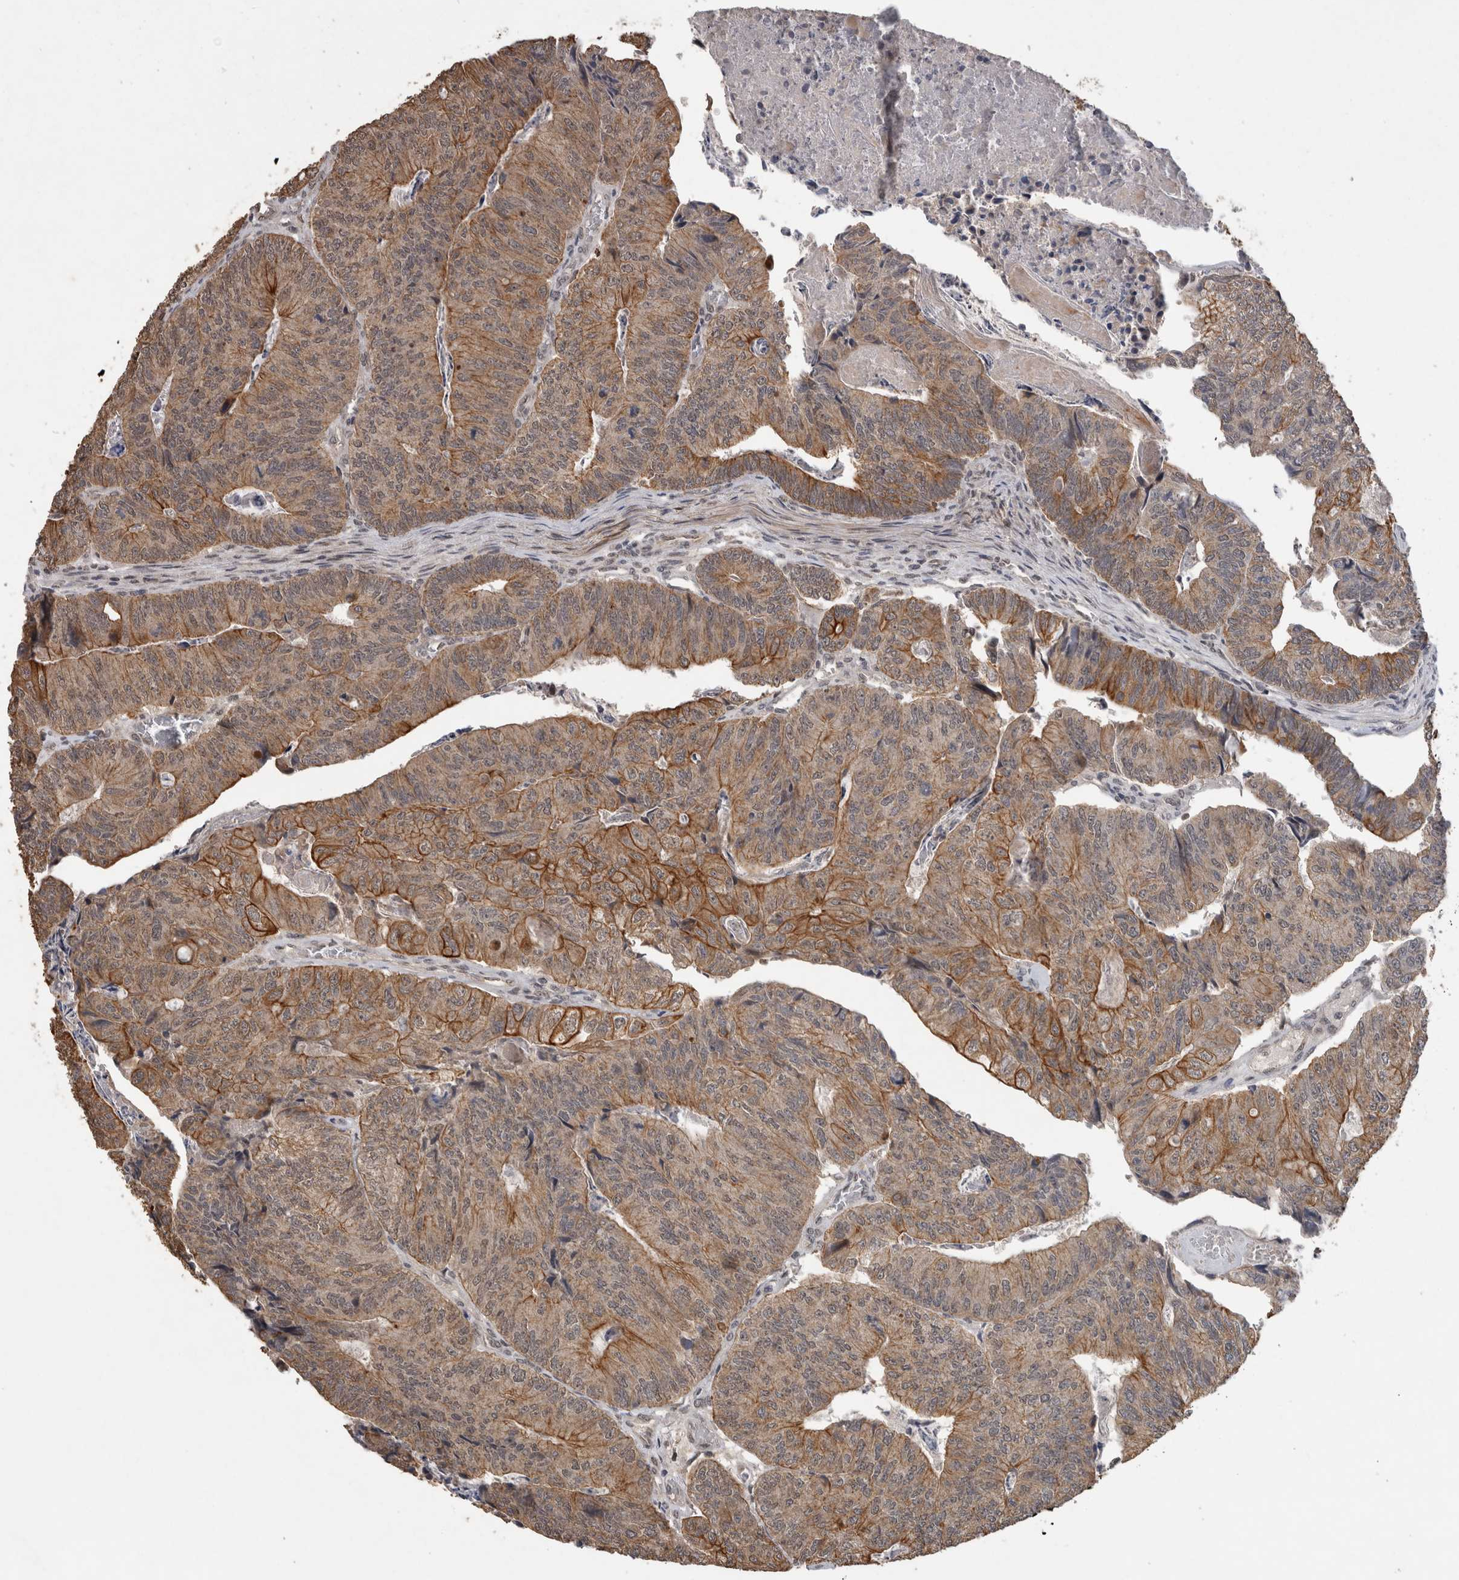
{"staining": {"intensity": "moderate", "quantity": ">75%", "location": "cytoplasmic/membranous"}, "tissue": "colorectal cancer", "cell_type": "Tumor cells", "image_type": "cancer", "snomed": [{"axis": "morphology", "description": "Adenocarcinoma, NOS"}, {"axis": "topography", "description": "Colon"}], "caption": "Colorectal cancer tissue displays moderate cytoplasmic/membranous expression in approximately >75% of tumor cells, visualized by immunohistochemistry. (DAB (3,3'-diaminobenzidine) IHC with brightfield microscopy, high magnification).", "gene": "RHPN1", "patient": {"sex": "female", "age": 67}}